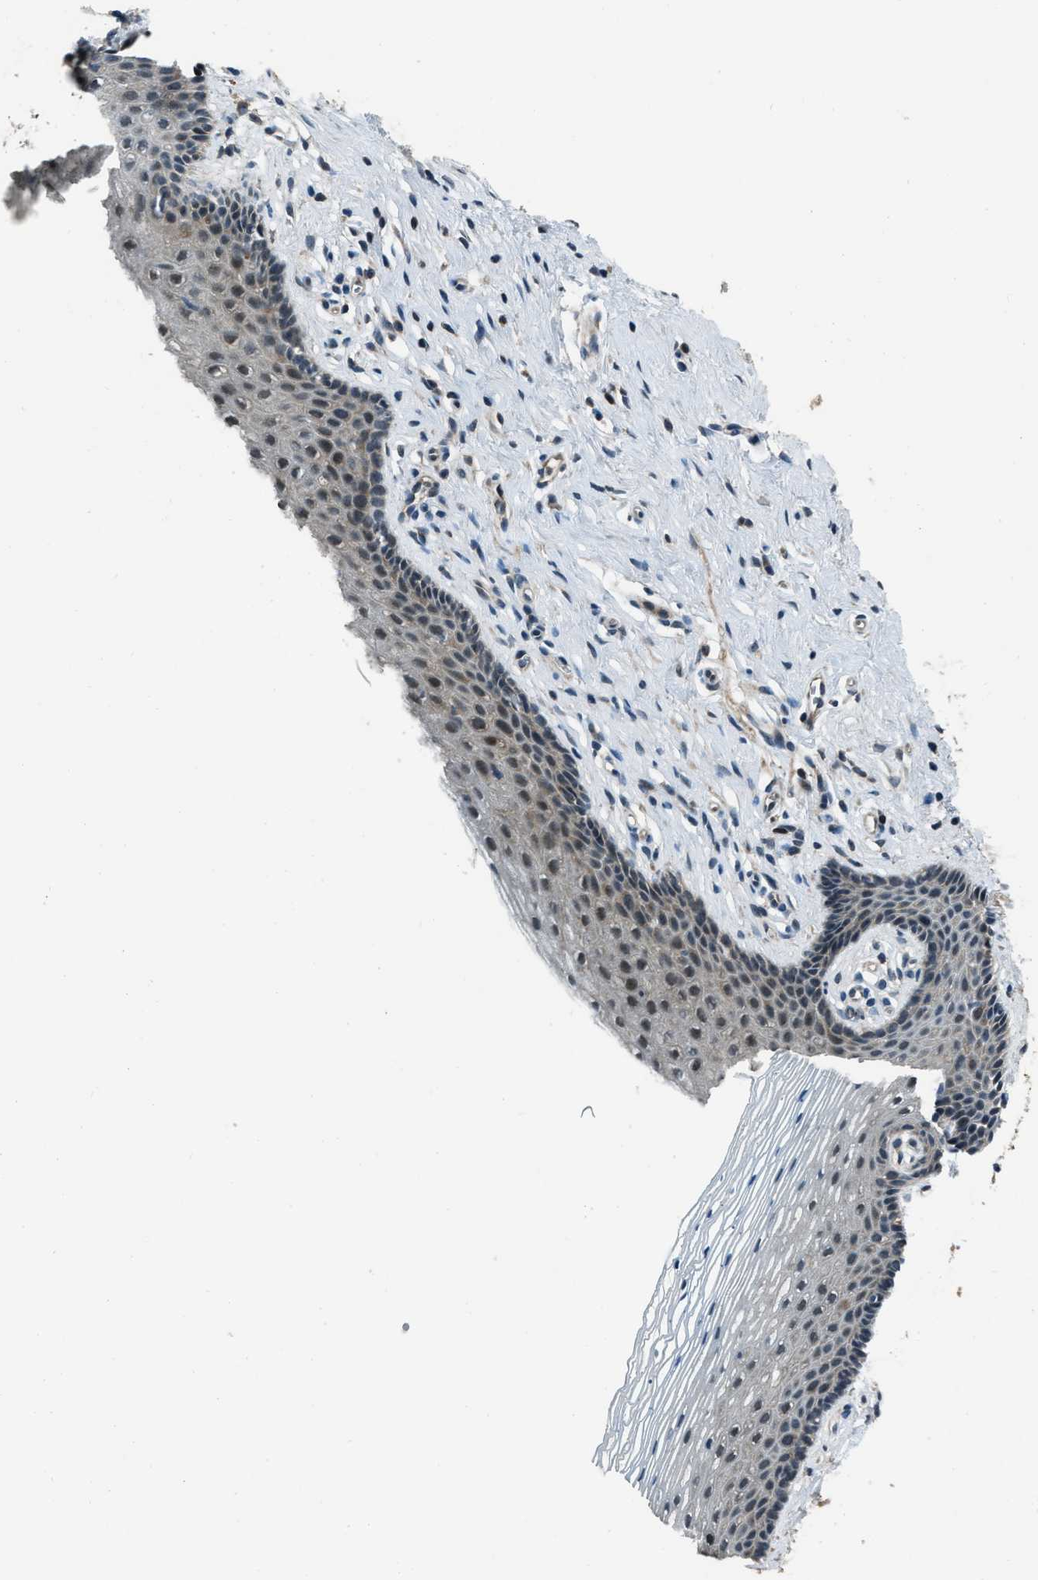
{"staining": {"intensity": "moderate", "quantity": "25%-75%", "location": "nuclear"}, "tissue": "vagina", "cell_type": "Squamous epithelial cells", "image_type": "normal", "snomed": [{"axis": "morphology", "description": "Normal tissue, NOS"}, {"axis": "topography", "description": "Vagina"}], "caption": "An immunohistochemistry micrograph of benign tissue is shown. Protein staining in brown labels moderate nuclear positivity in vagina within squamous epithelial cells. Nuclei are stained in blue.", "gene": "NUDCD3", "patient": {"sex": "female", "age": 32}}